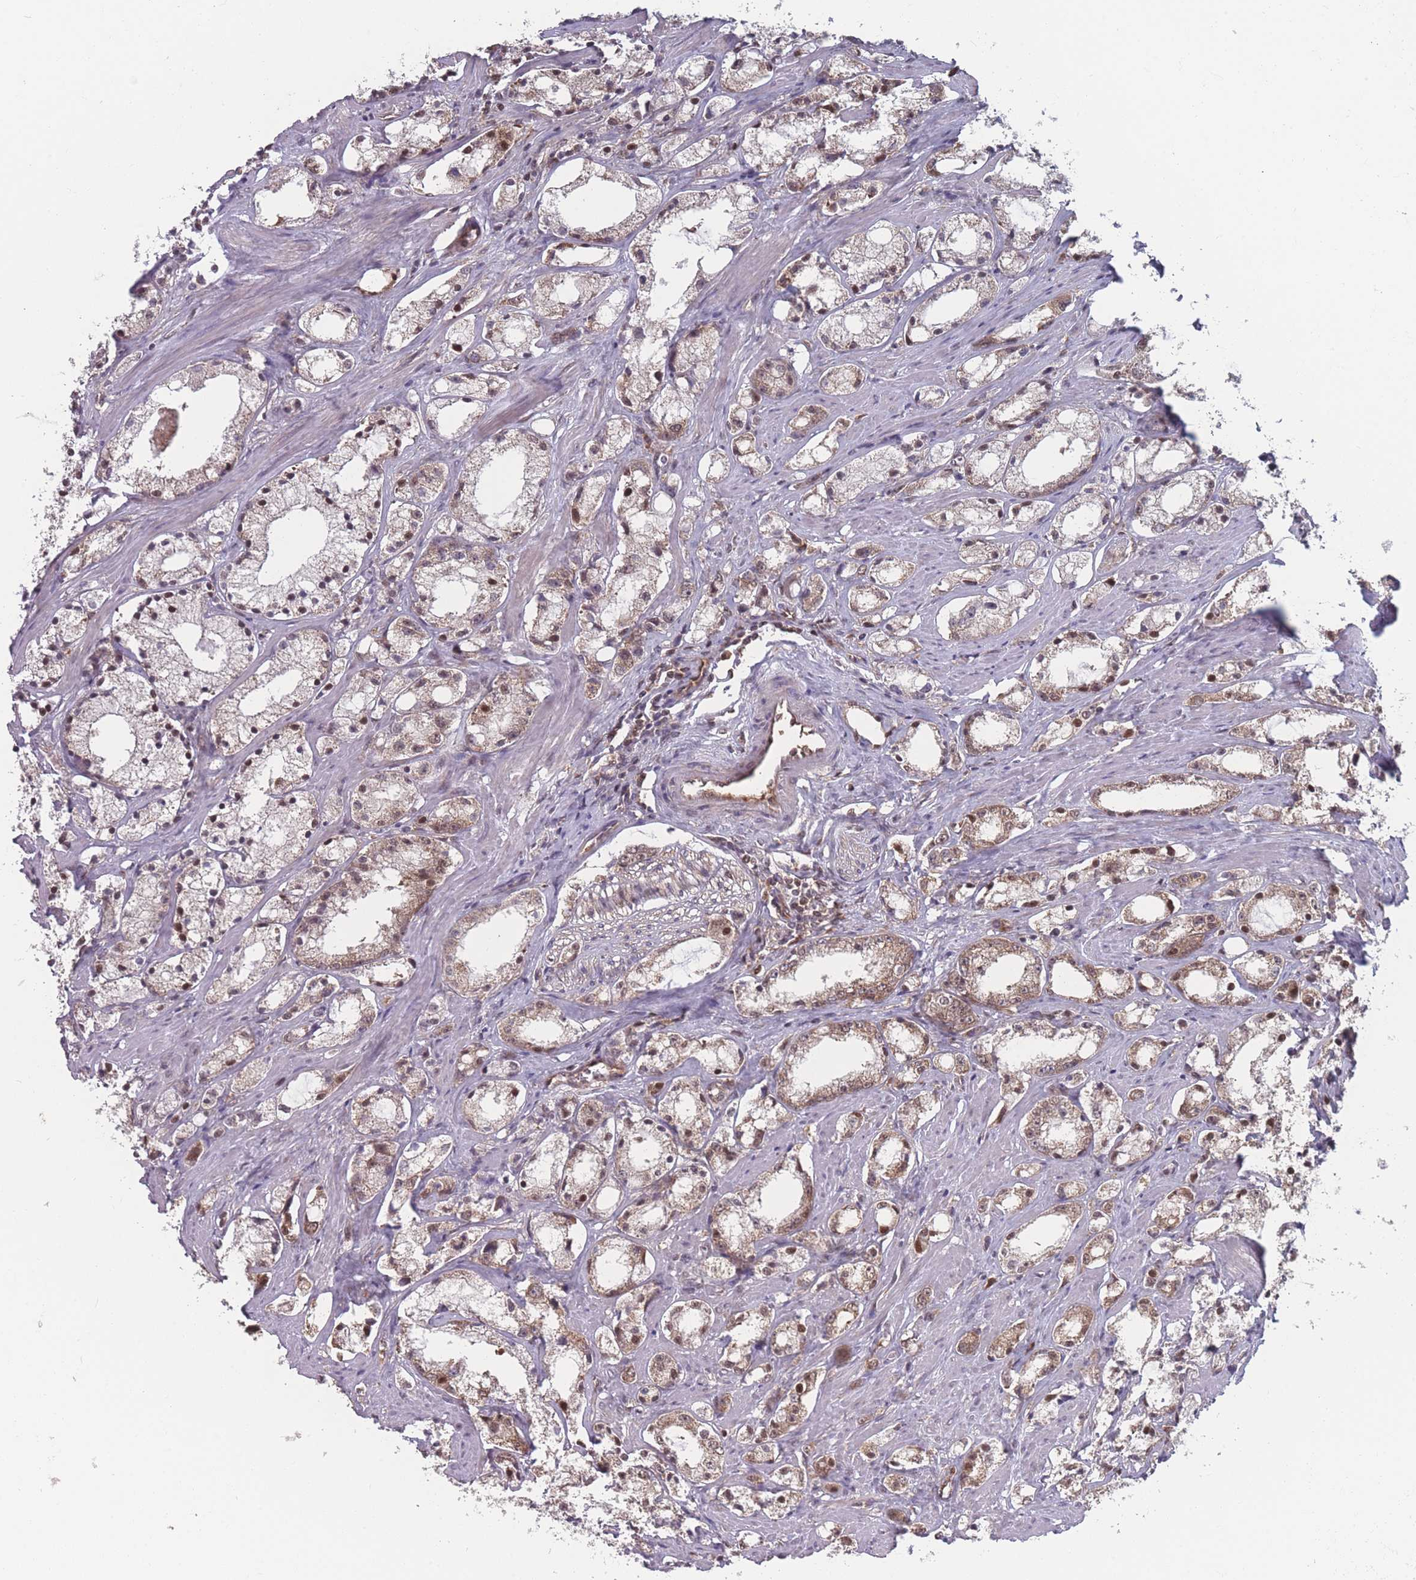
{"staining": {"intensity": "moderate", "quantity": "25%-75%", "location": "cytoplasmic/membranous,nuclear"}, "tissue": "prostate cancer", "cell_type": "Tumor cells", "image_type": "cancer", "snomed": [{"axis": "morphology", "description": "Adenocarcinoma, High grade"}, {"axis": "topography", "description": "Prostate"}], "caption": "This photomicrograph displays immunohistochemistry staining of prostate cancer, with medium moderate cytoplasmic/membranous and nuclear expression in about 25%-75% of tumor cells.", "gene": "RPS18", "patient": {"sex": "male", "age": 66}}